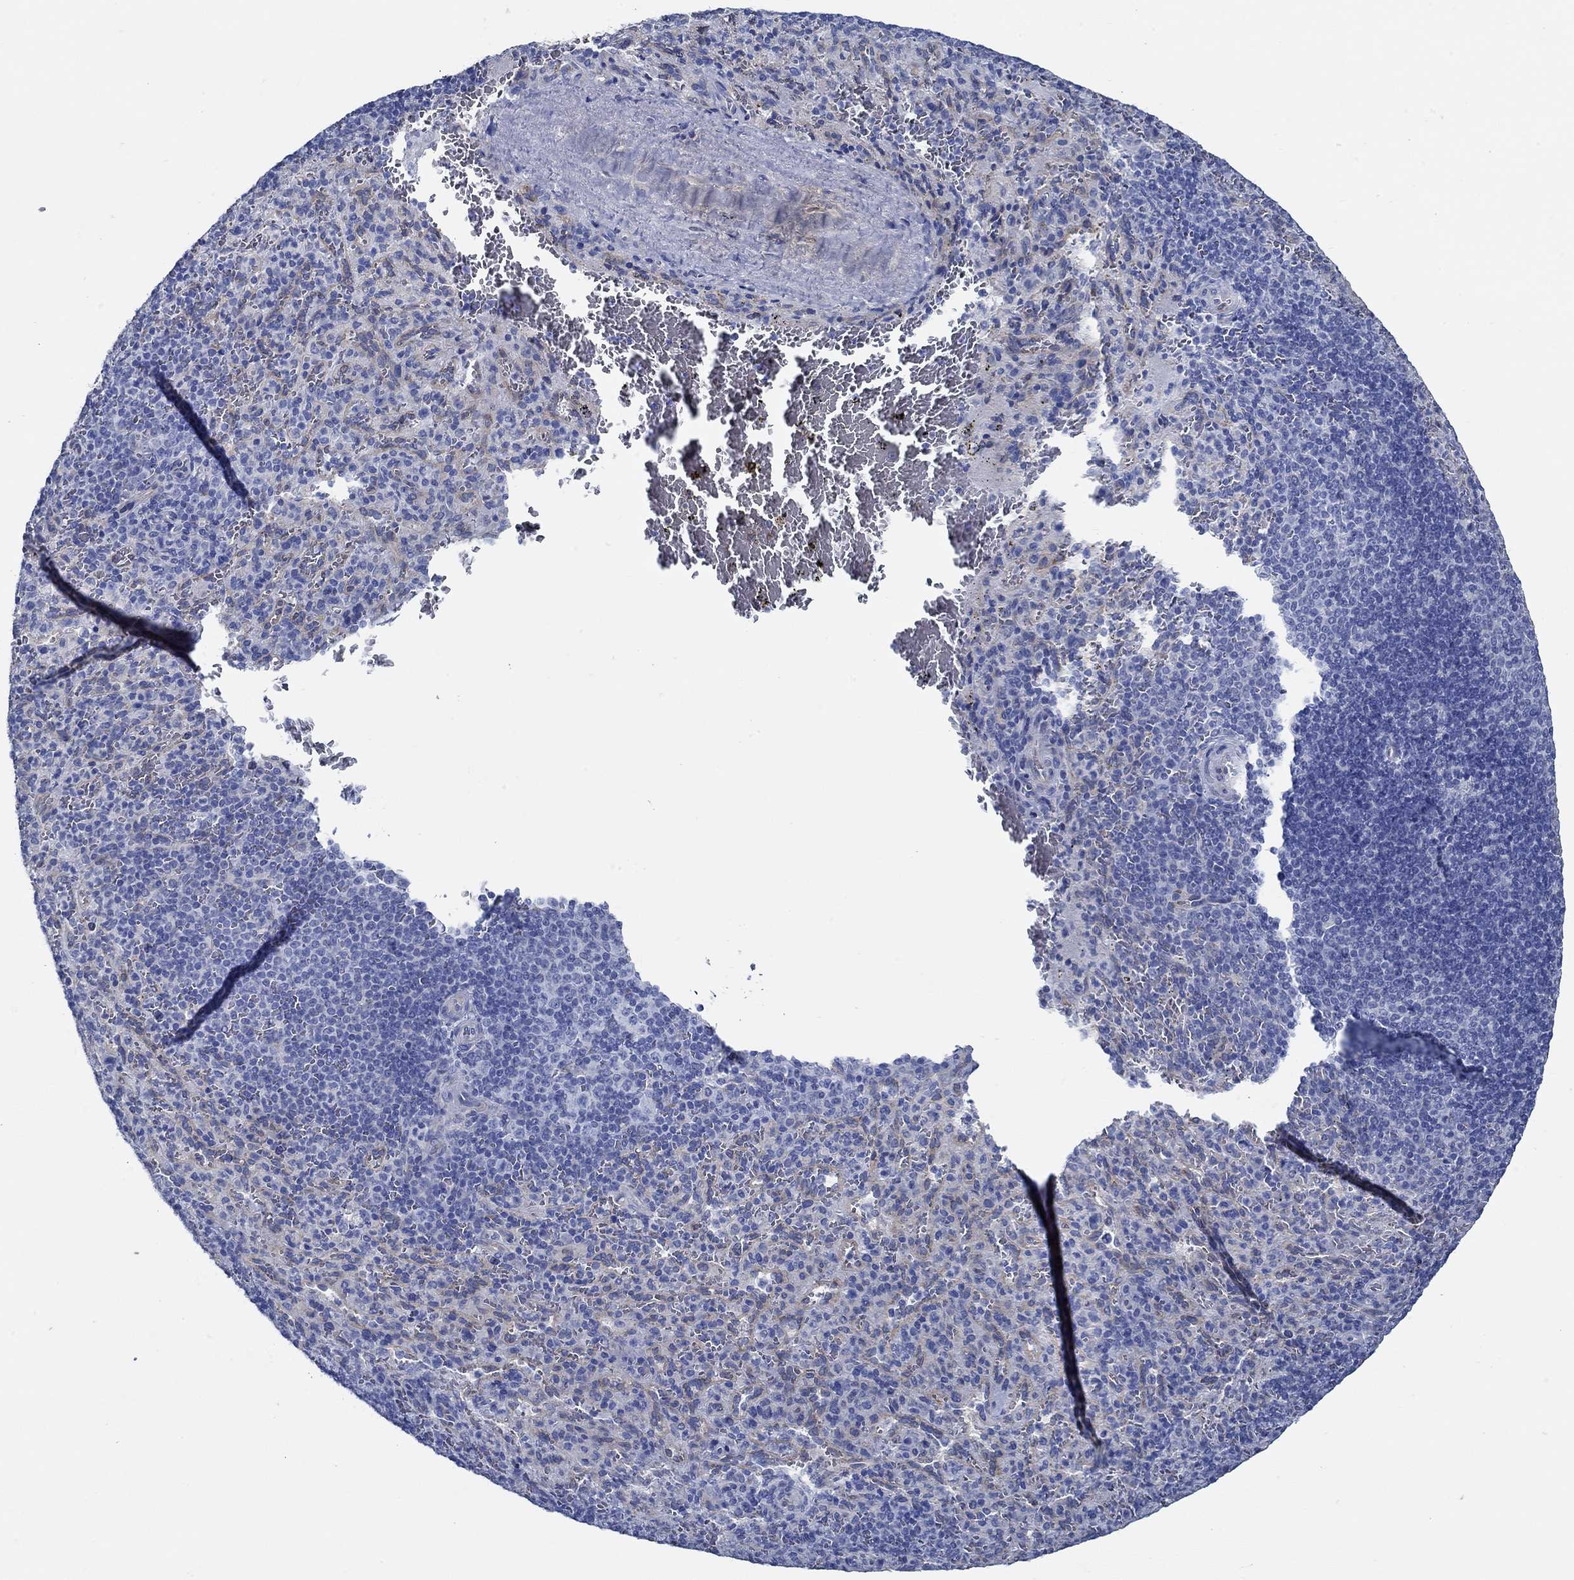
{"staining": {"intensity": "negative", "quantity": "none", "location": "none"}, "tissue": "spleen", "cell_type": "Cells in red pulp", "image_type": "normal", "snomed": [{"axis": "morphology", "description": "Normal tissue, NOS"}, {"axis": "topography", "description": "Spleen"}], "caption": "A micrograph of human spleen is negative for staining in cells in red pulp. (Stains: DAB IHC with hematoxylin counter stain, Microscopy: brightfield microscopy at high magnification).", "gene": "HECW2", "patient": {"sex": "male", "age": 57}}